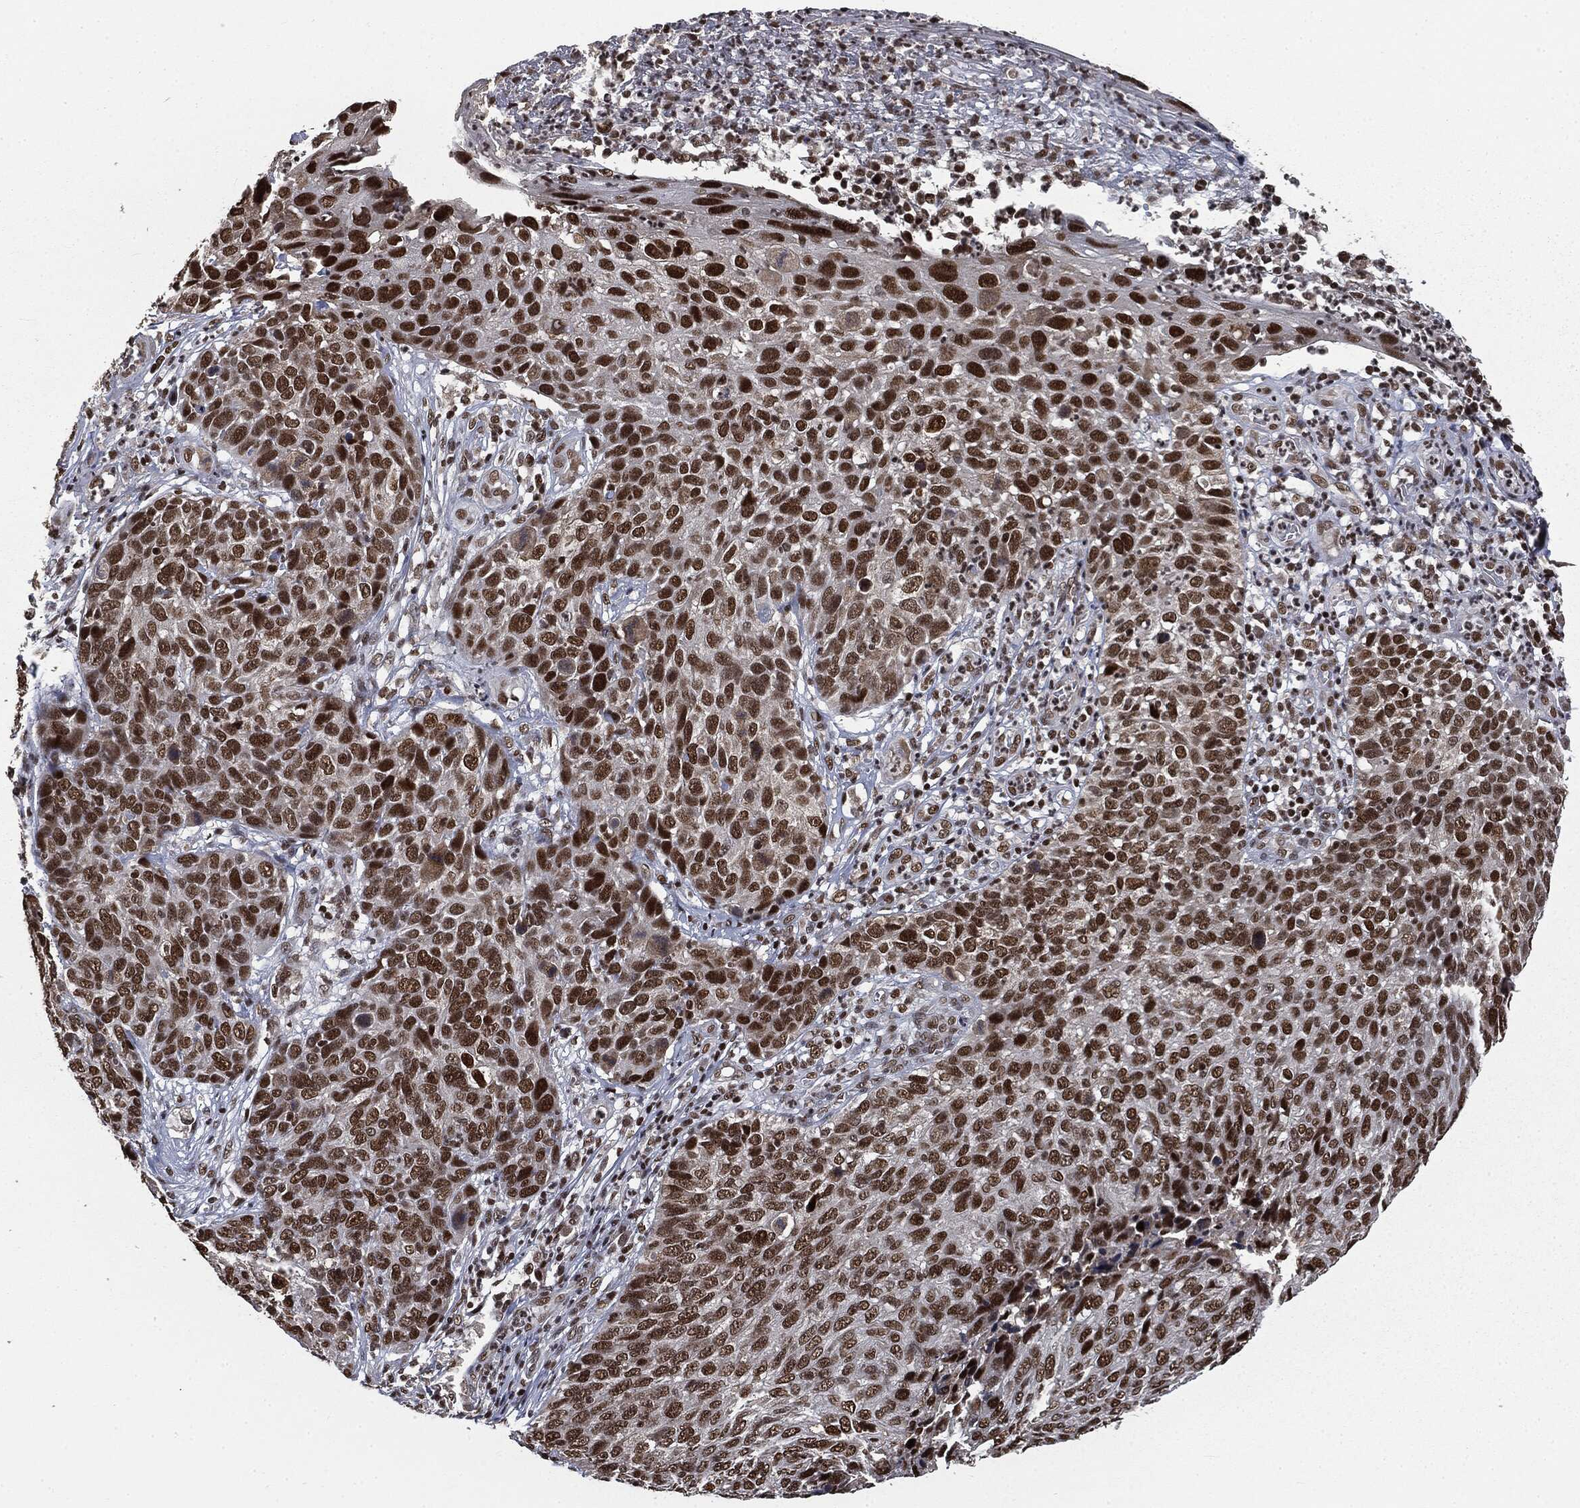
{"staining": {"intensity": "strong", "quantity": ">75%", "location": "nuclear"}, "tissue": "skin cancer", "cell_type": "Tumor cells", "image_type": "cancer", "snomed": [{"axis": "morphology", "description": "Squamous cell carcinoma, NOS"}, {"axis": "topography", "description": "Skin"}], "caption": "The image exhibits immunohistochemical staining of skin cancer. There is strong nuclear expression is identified in about >75% of tumor cells.", "gene": "DPH2", "patient": {"sex": "male", "age": 92}}